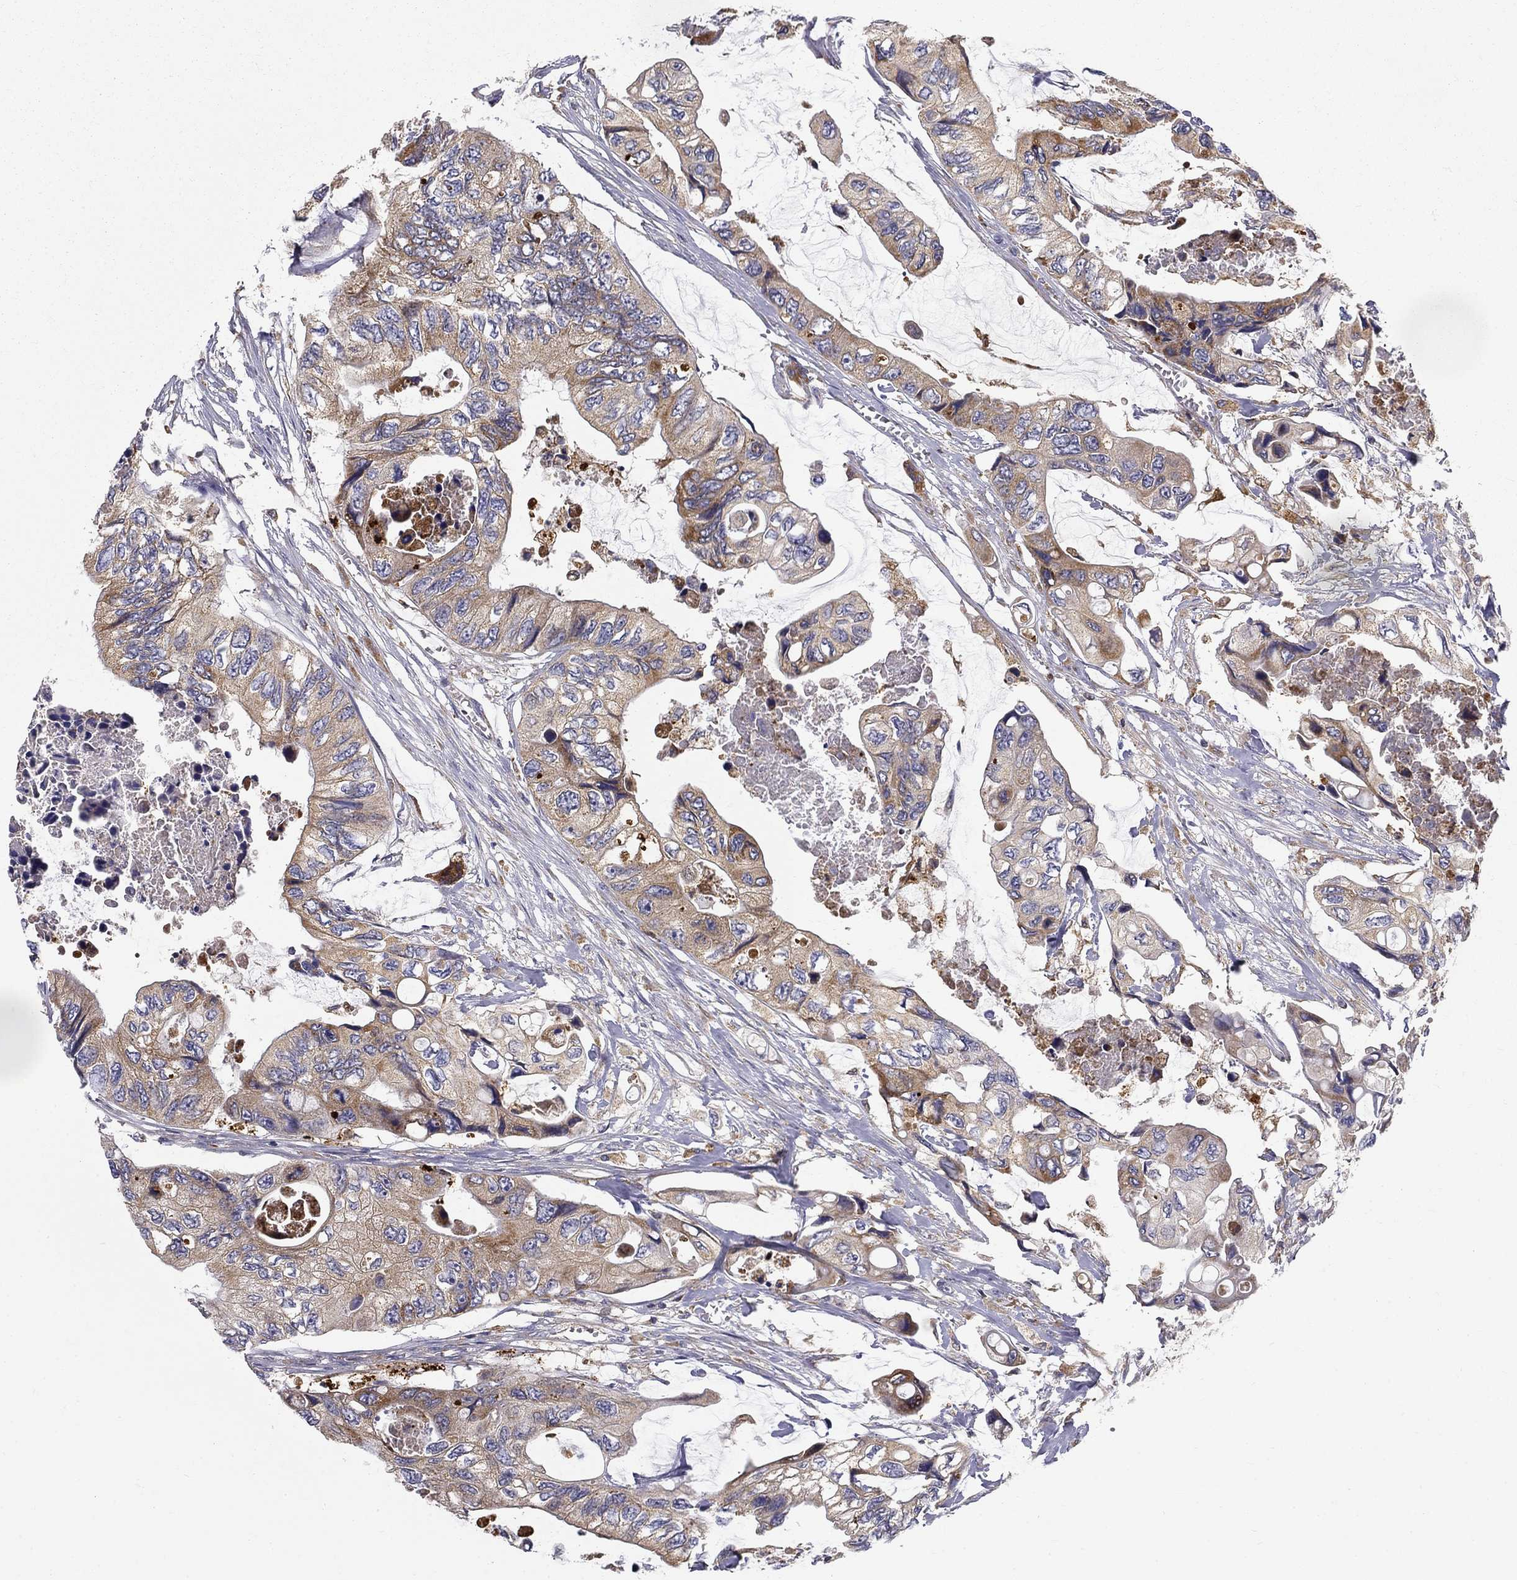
{"staining": {"intensity": "weak", "quantity": ">75%", "location": "cytoplasmic/membranous"}, "tissue": "colorectal cancer", "cell_type": "Tumor cells", "image_type": "cancer", "snomed": [{"axis": "morphology", "description": "Adenocarcinoma, NOS"}, {"axis": "topography", "description": "Rectum"}], "caption": "DAB (3,3'-diaminobenzidine) immunohistochemical staining of colorectal adenocarcinoma reveals weak cytoplasmic/membranous protein staining in approximately >75% of tumor cells. (Stains: DAB in brown, nuclei in blue, Microscopy: brightfield microscopy at high magnification).", "gene": "PRDX4", "patient": {"sex": "male", "age": 63}}